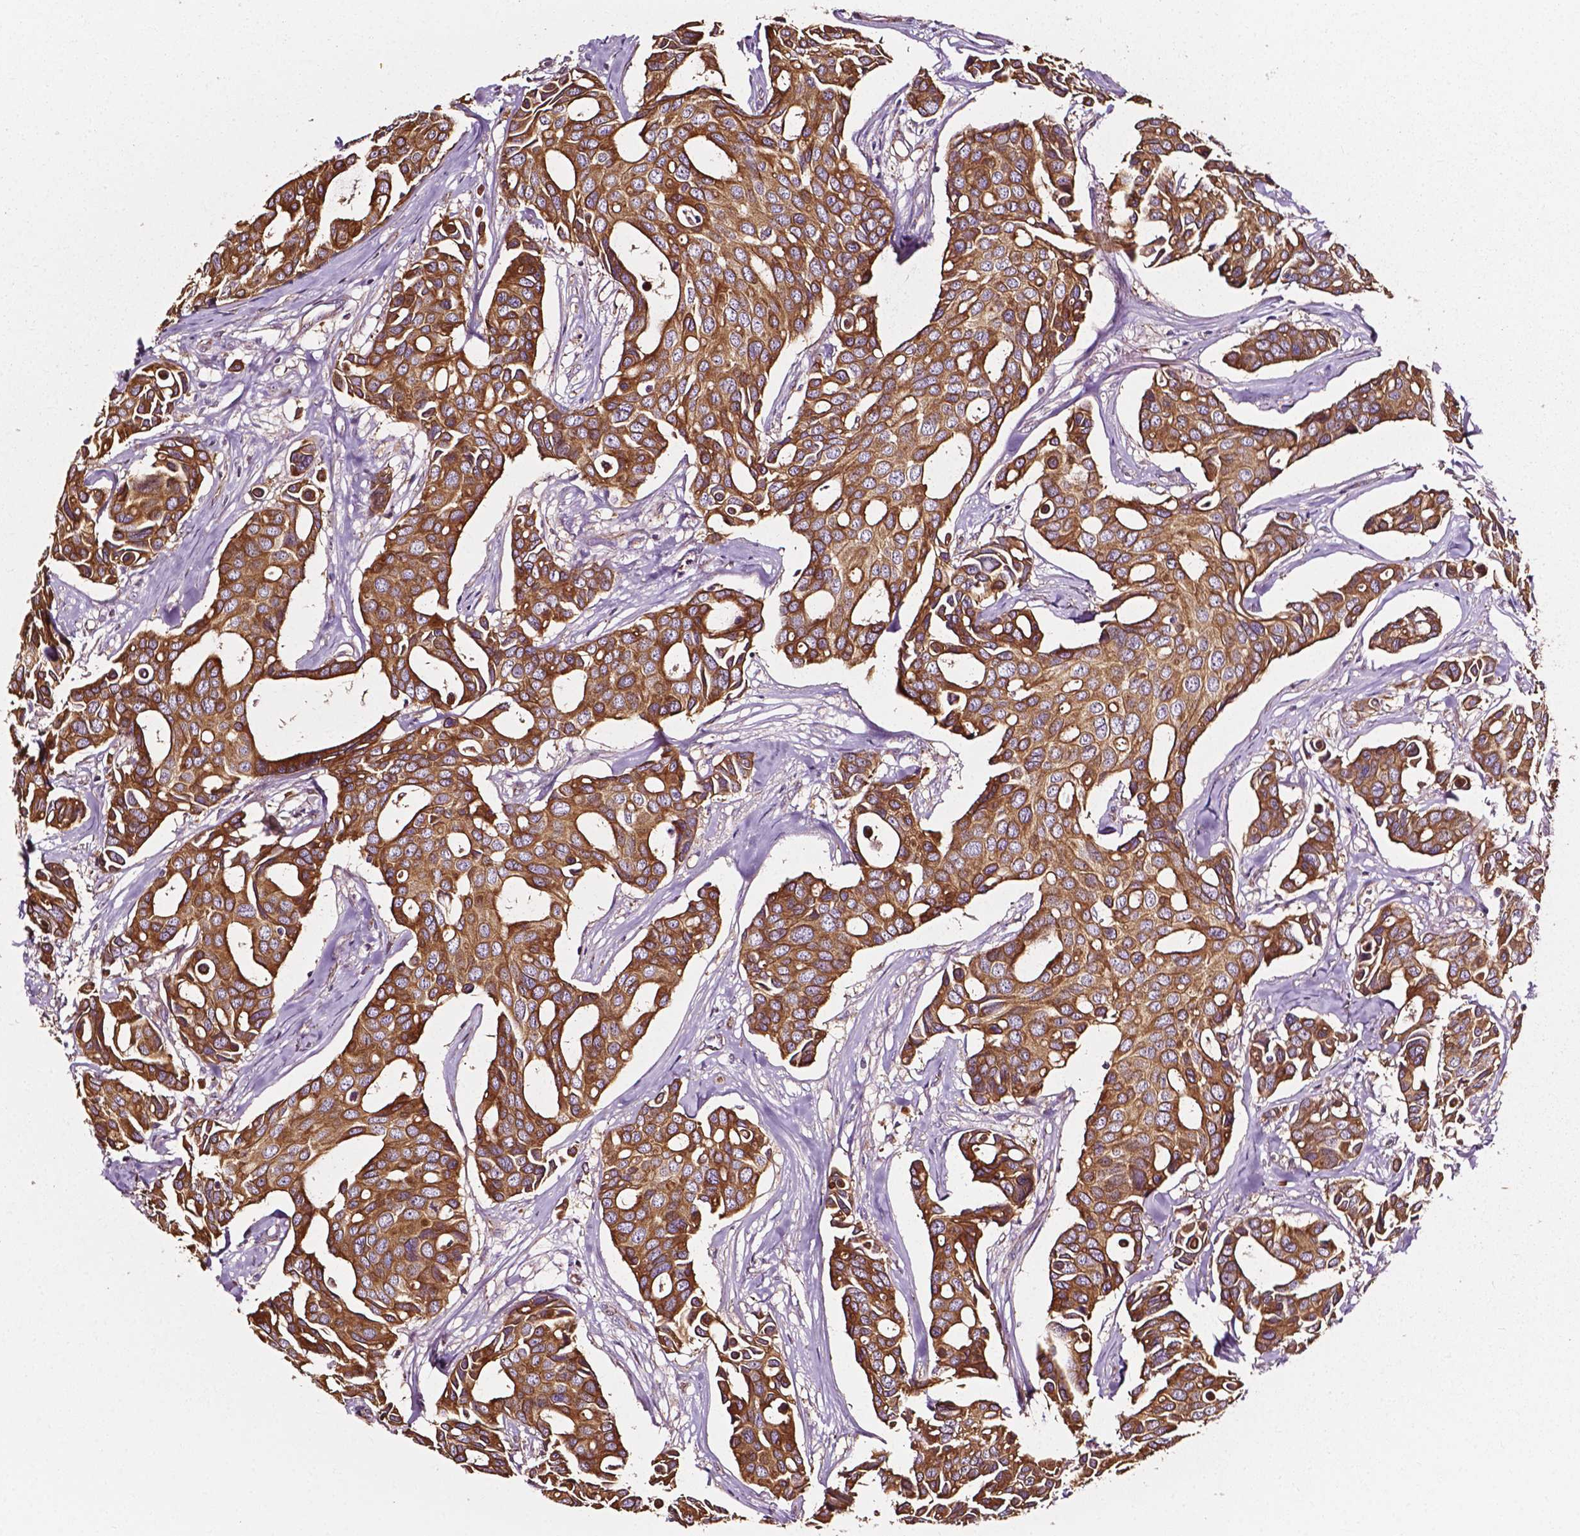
{"staining": {"intensity": "moderate", "quantity": ">75%", "location": "cytoplasmic/membranous"}, "tissue": "breast cancer", "cell_type": "Tumor cells", "image_type": "cancer", "snomed": [{"axis": "morphology", "description": "Duct carcinoma"}, {"axis": "topography", "description": "Breast"}], "caption": "Human breast invasive ductal carcinoma stained with a brown dye displays moderate cytoplasmic/membranous positive positivity in approximately >75% of tumor cells.", "gene": "ATG16L1", "patient": {"sex": "female", "age": 54}}